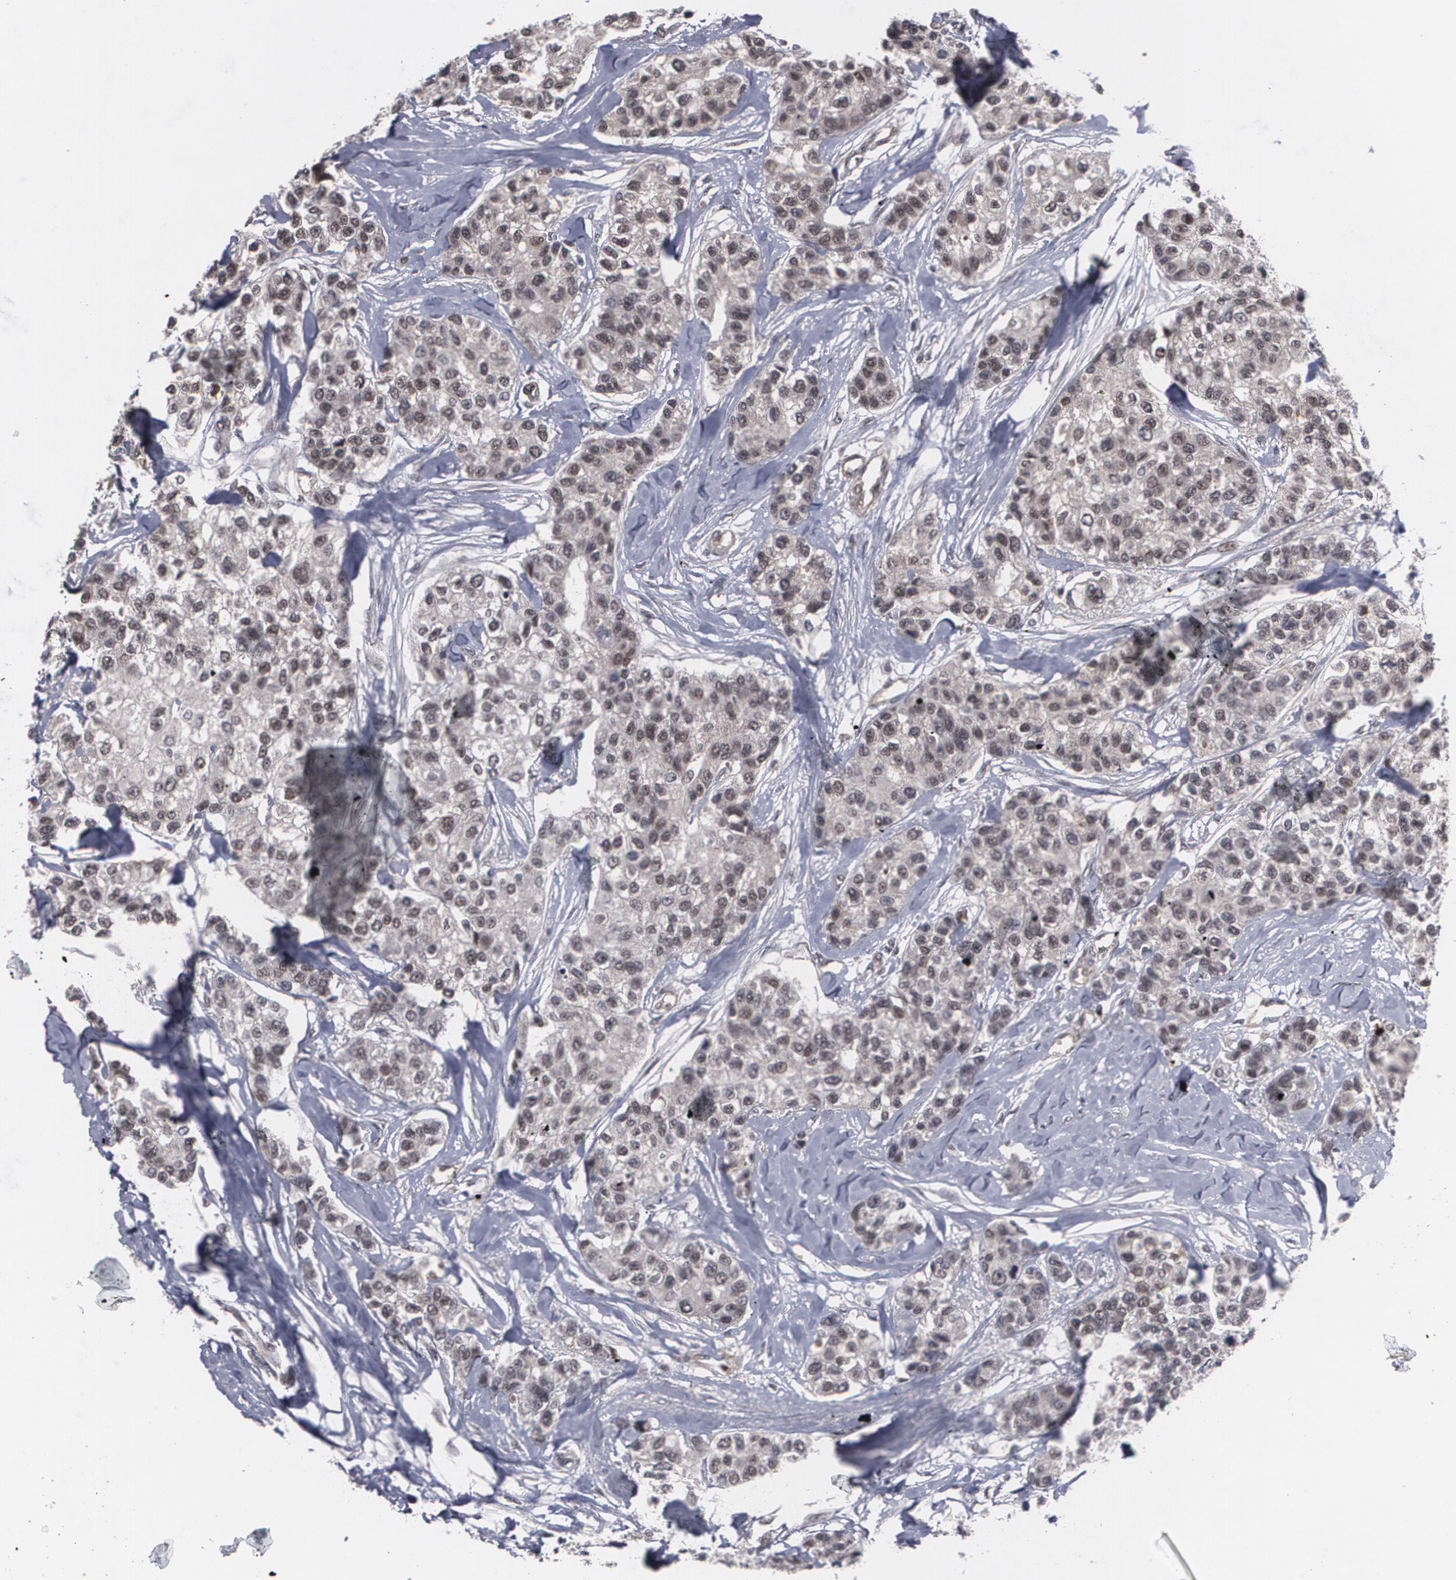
{"staining": {"intensity": "moderate", "quantity": ">75%", "location": "nuclear"}, "tissue": "breast cancer", "cell_type": "Tumor cells", "image_type": "cancer", "snomed": [{"axis": "morphology", "description": "Duct carcinoma"}, {"axis": "topography", "description": "Breast"}], "caption": "Moderate nuclear staining for a protein is appreciated in about >75% of tumor cells of breast cancer using immunohistochemistry.", "gene": "INTS6", "patient": {"sex": "female", "age": 51}}